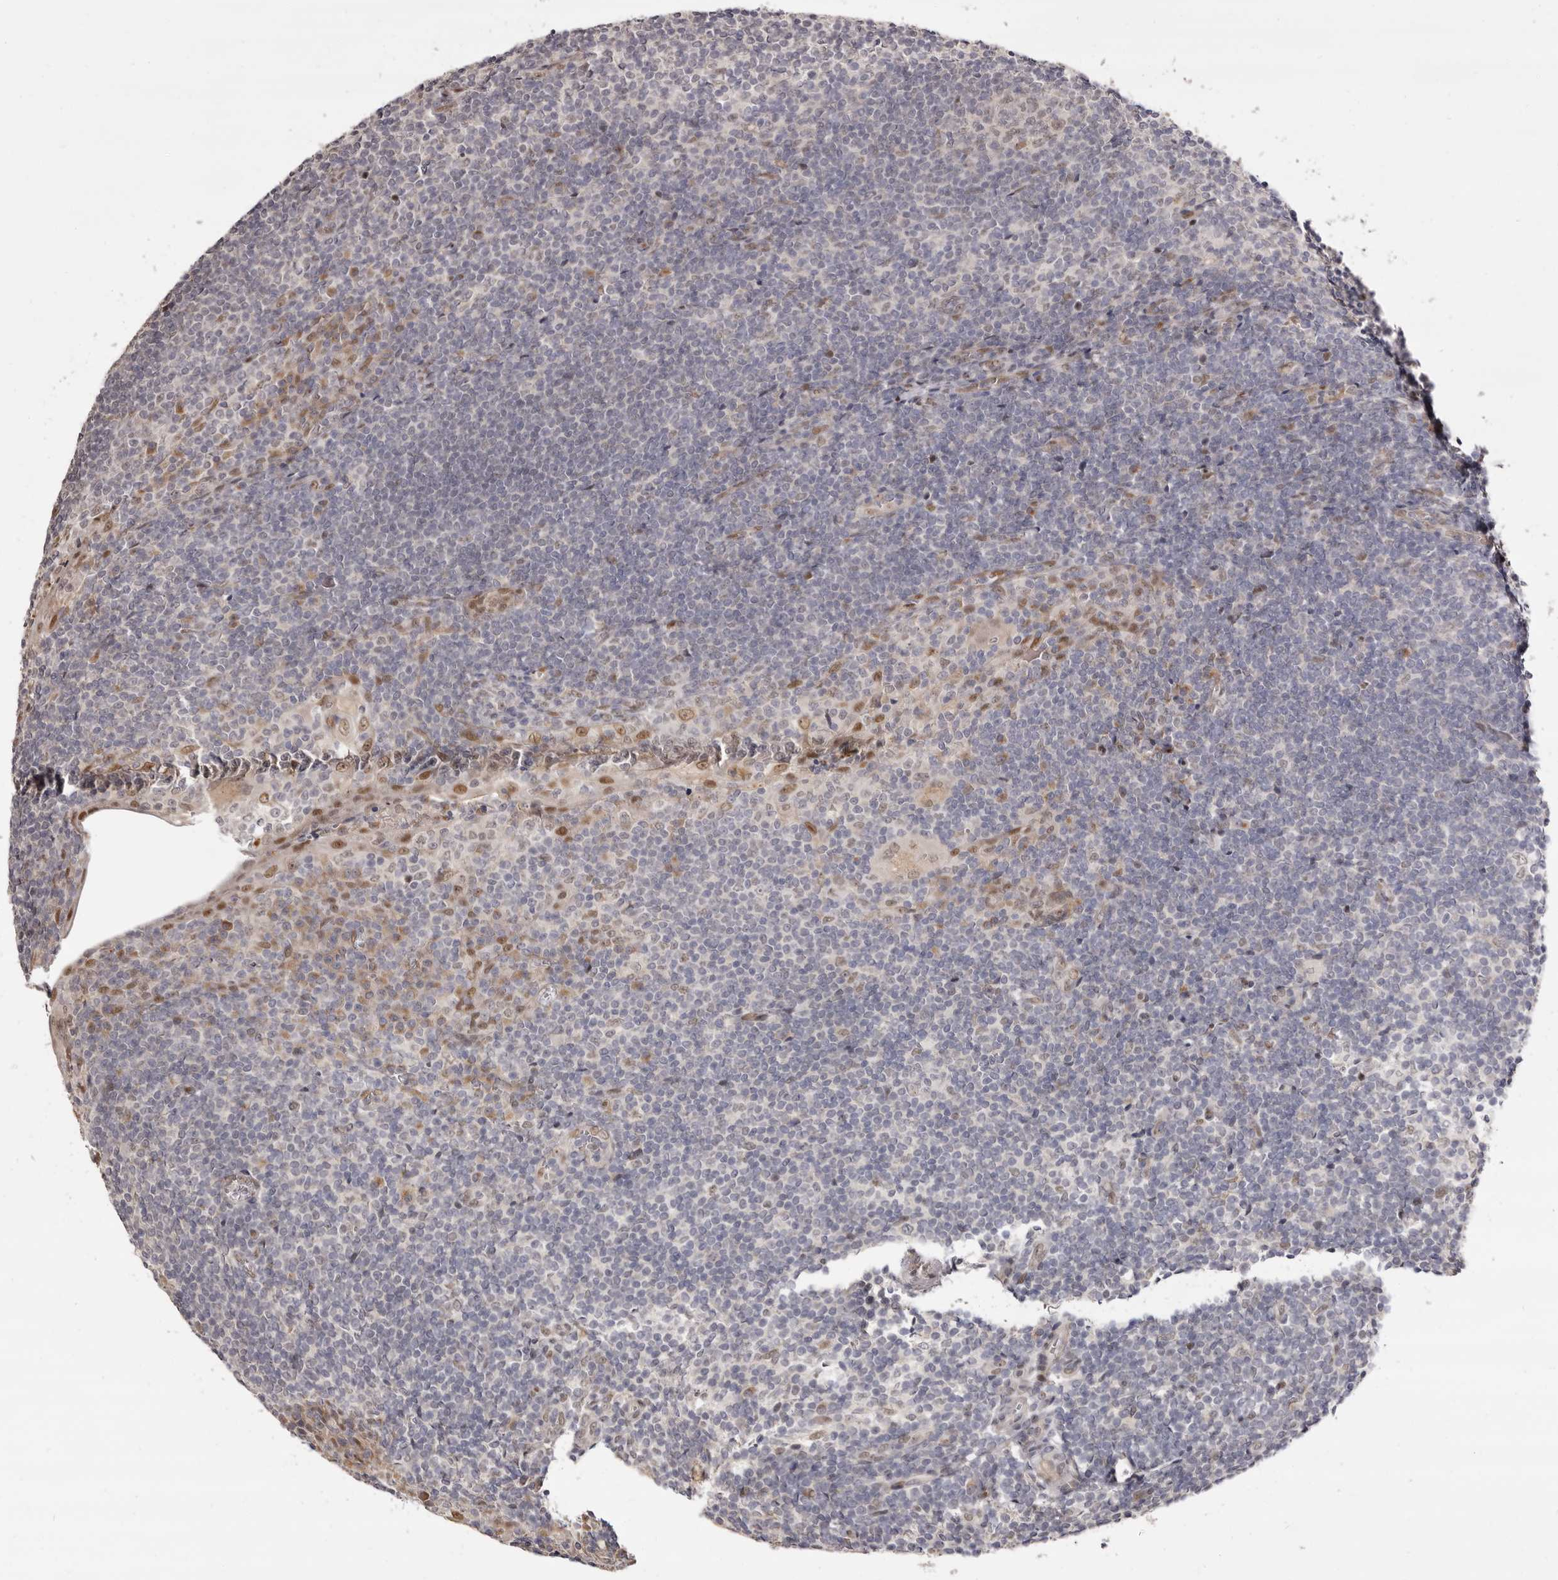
{"staining": {"intensity": "weak", "quantity": "<25%", "location": "cytoplasmic/membranous"}, "tissue": "tonsil", "cell_type": "Germinal center cells", "image_type": "normal", "snomed": [{"axis": "morphology", "description": "Normal tissue, NOS"}, {"axis": "topography", "description": "Tonsil"}], "caption": "Image shows no protein staining in germinal center cells of normal tonsil.", "gene": "ZNF326", "patient": {"sex": "male", "age": 37}}